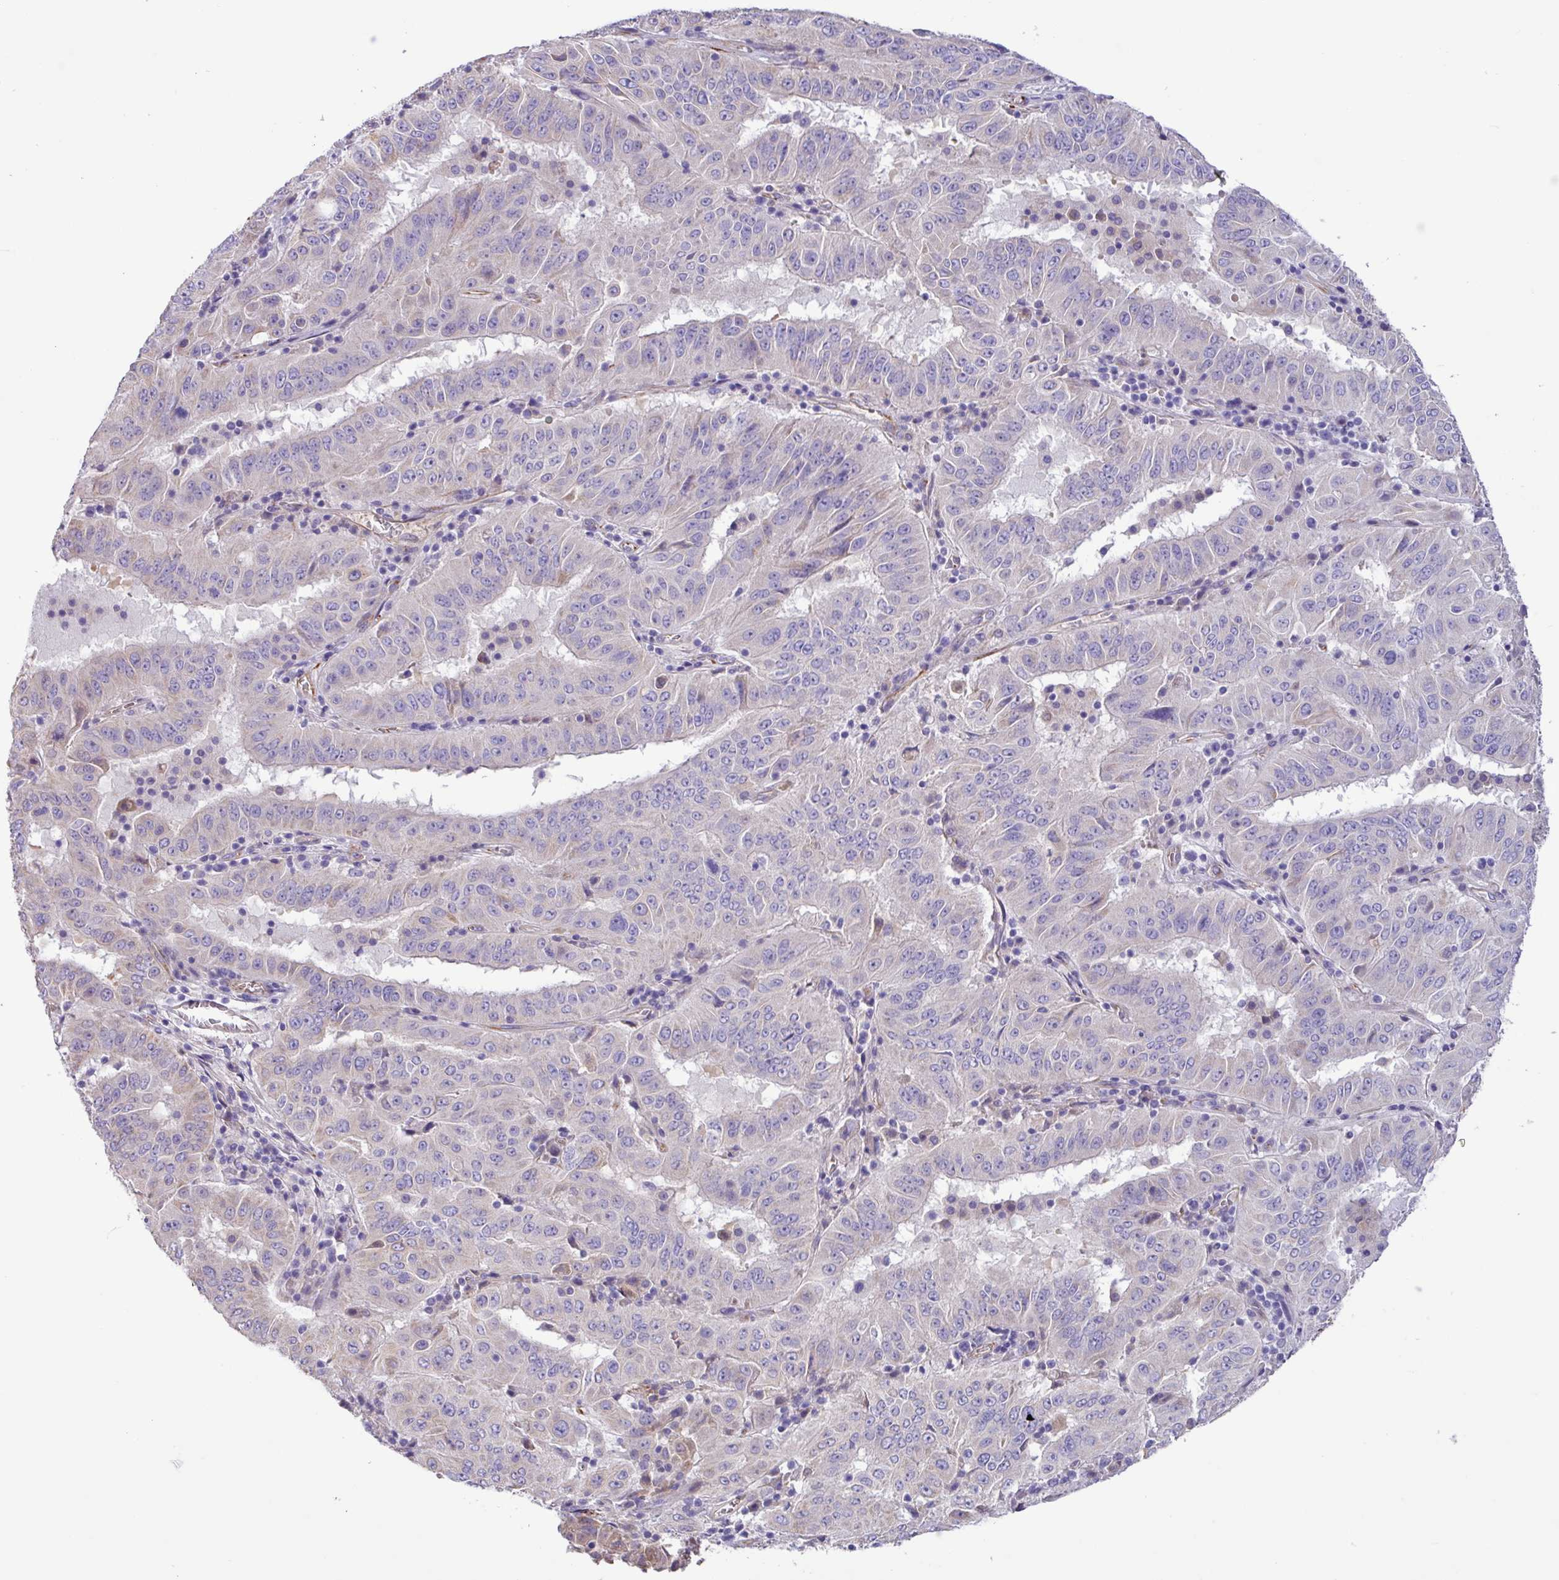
{"staining": {"intensity": "negative", "quantity": "none", "location": "none"}, "tissue": "pancreatic cancer", "cell_type": "Tumor cells", "image_type": "cancer", "snomed": [{"axis": "morphology", "description": "Adenocarcinoma, NOS"}, {"axis": "topography", "description": "Pancreas"}], "caption": "Protein analysis of pancreatic adenocarcinoma demonstrates no significant expression in tumor cells.", "gene": "MRM2", "patient": {"sex": "male", "age": 63}}